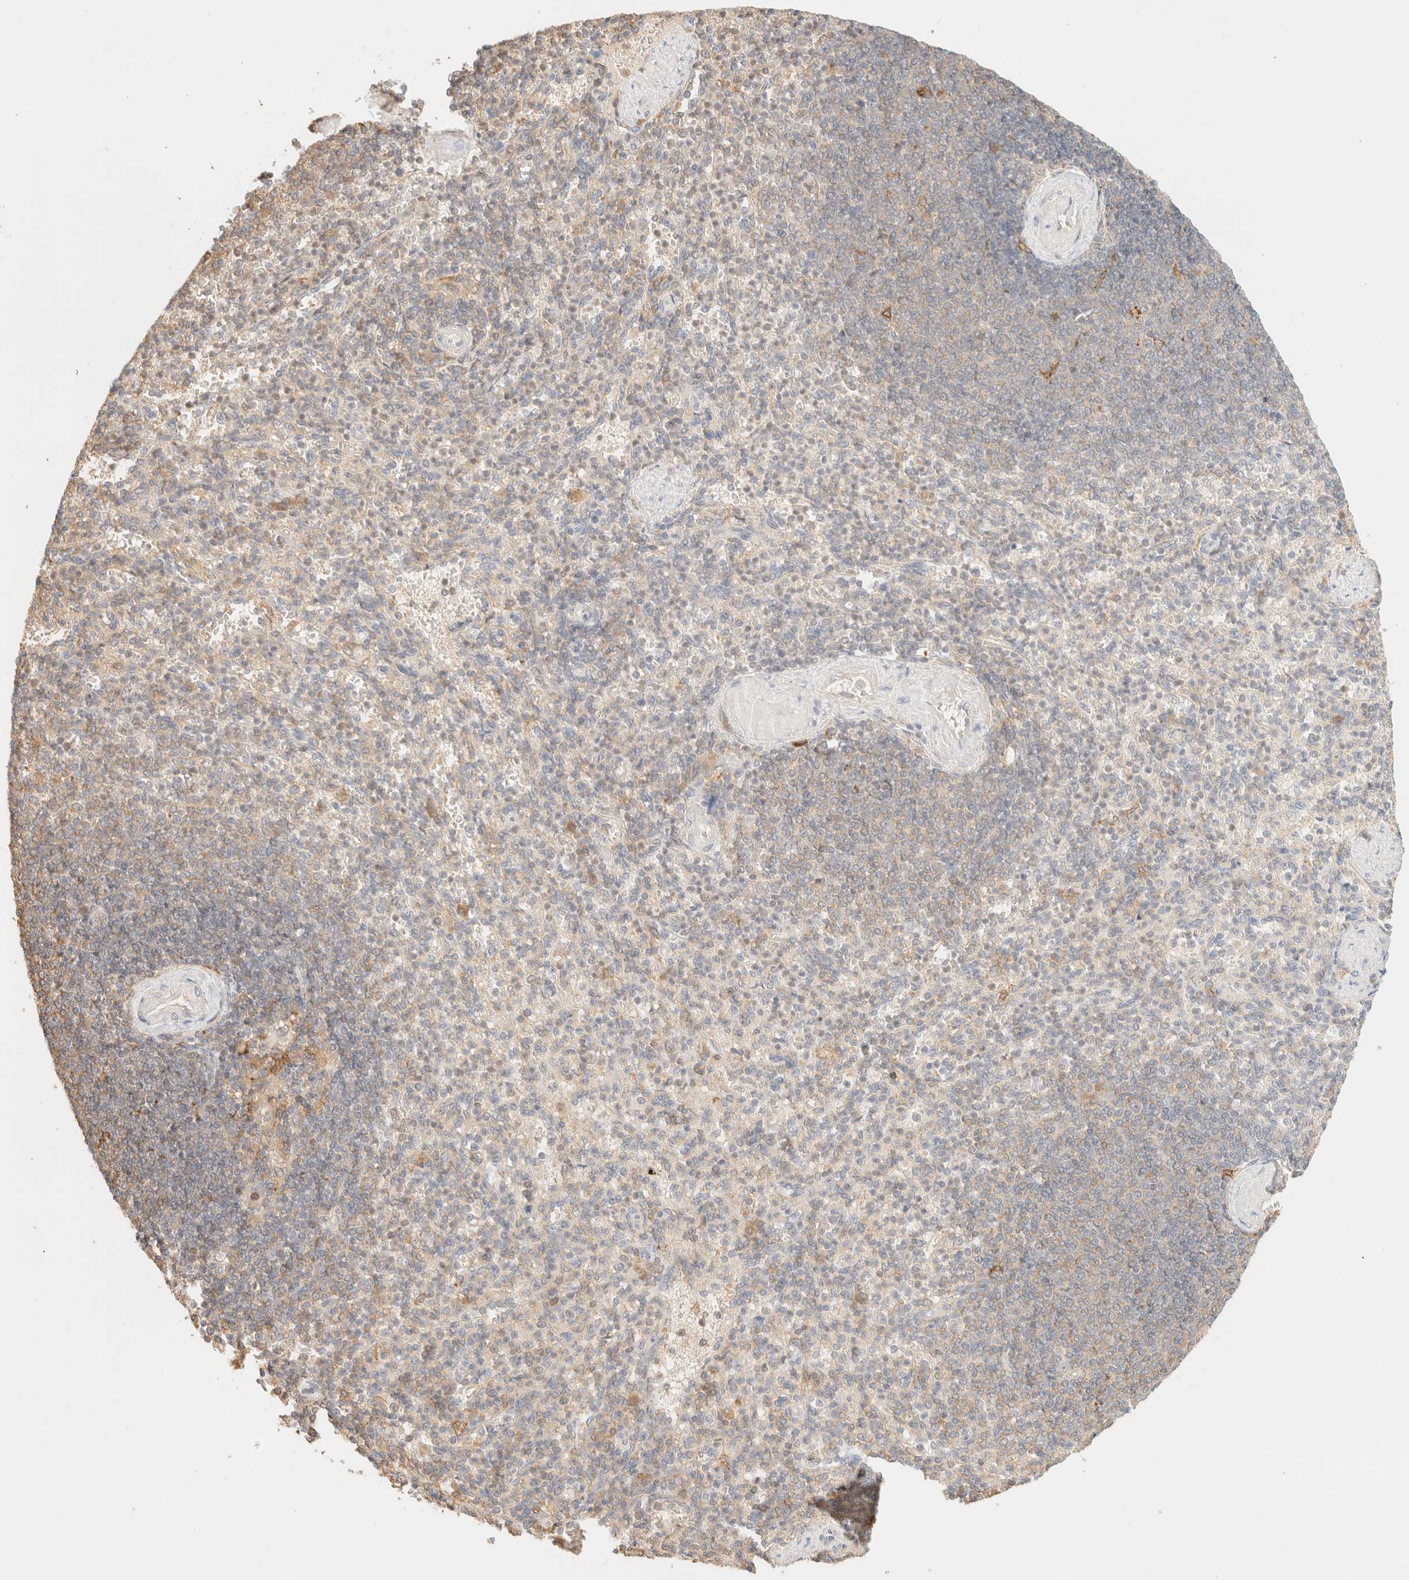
{"staining": {"intensity": "weak", "quantity": "<25%", "location": "cytoplasmic/membranous"}, "tissue": "spleen", "cell_type": "Cells in red pulp", "image_type": "normal", "snomed": [{"axis": "morphology", "description": "Normal tissue, NOS"}, {"axis": "topography", "description": "Spleen"}], "caption": "A high-resolution histopathology image shows immunohistochemistry (IHC) staining of benign spleen, which shows no significant positivity in cells in red pulp.", "gene": "TIMD4", "patient": {"sex": "female", "age": 74}}